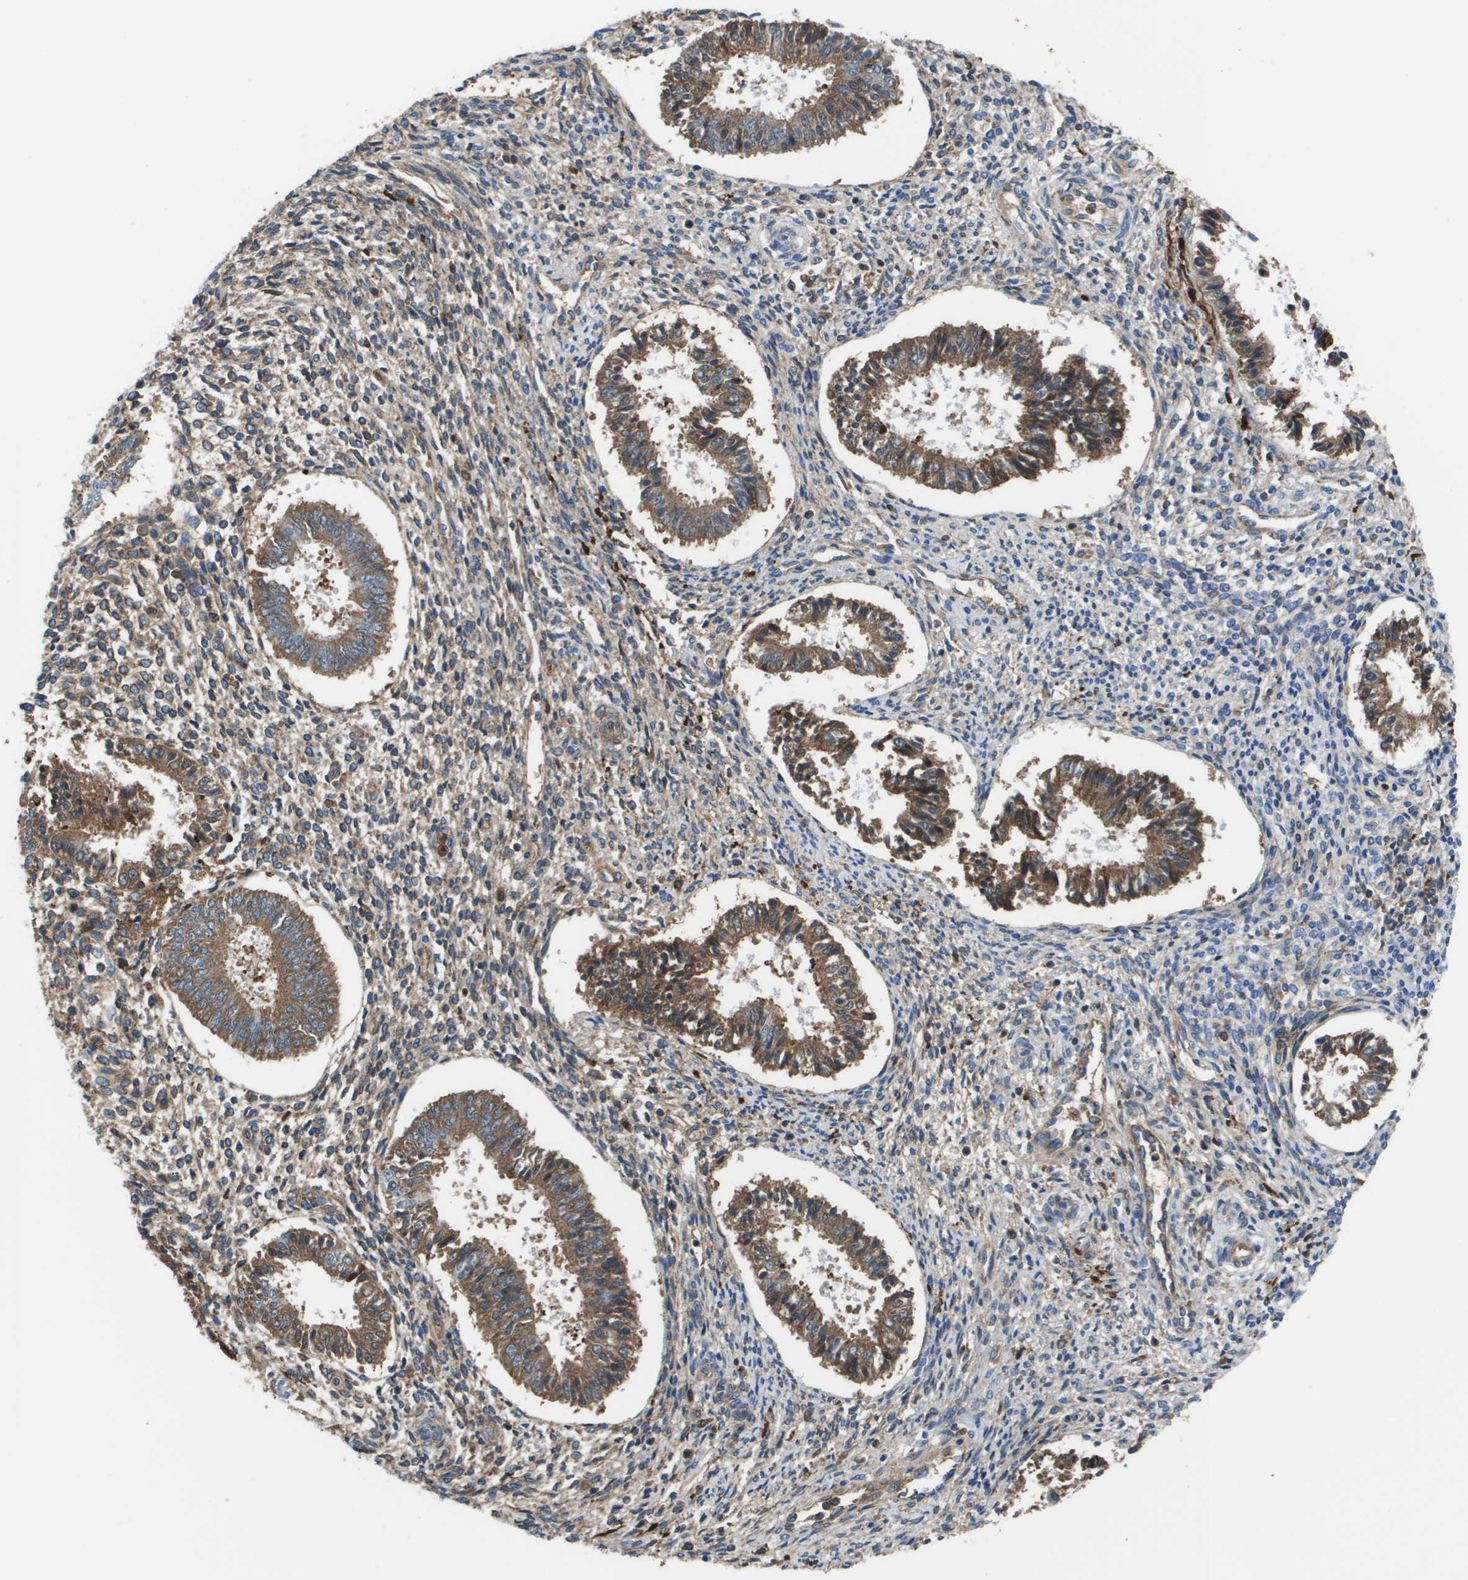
{"staining": {"intensity": "weak", "quantity": "25%-75%", "location": "cytoplasmic/membranous"}, "tissue": "endometrium", "cell_type": "Cells in endometrial stroma", "image_type": "normal", "snomed": [{"axis": "morphology", "description": "Normal tissue, NOS"}, {"axis": "topography", "description": "Endometrium"}], "caption": "Protein staining displays weak cytoplasmic/membranous positivity in approximately 25%-75% of cells in endometrial stroma in unremarkable endometrium. (DAB IHC with brightfield microscopy, high magnification).", "gene": "VTN", "patient": {"sex": "female", "age": 35}}